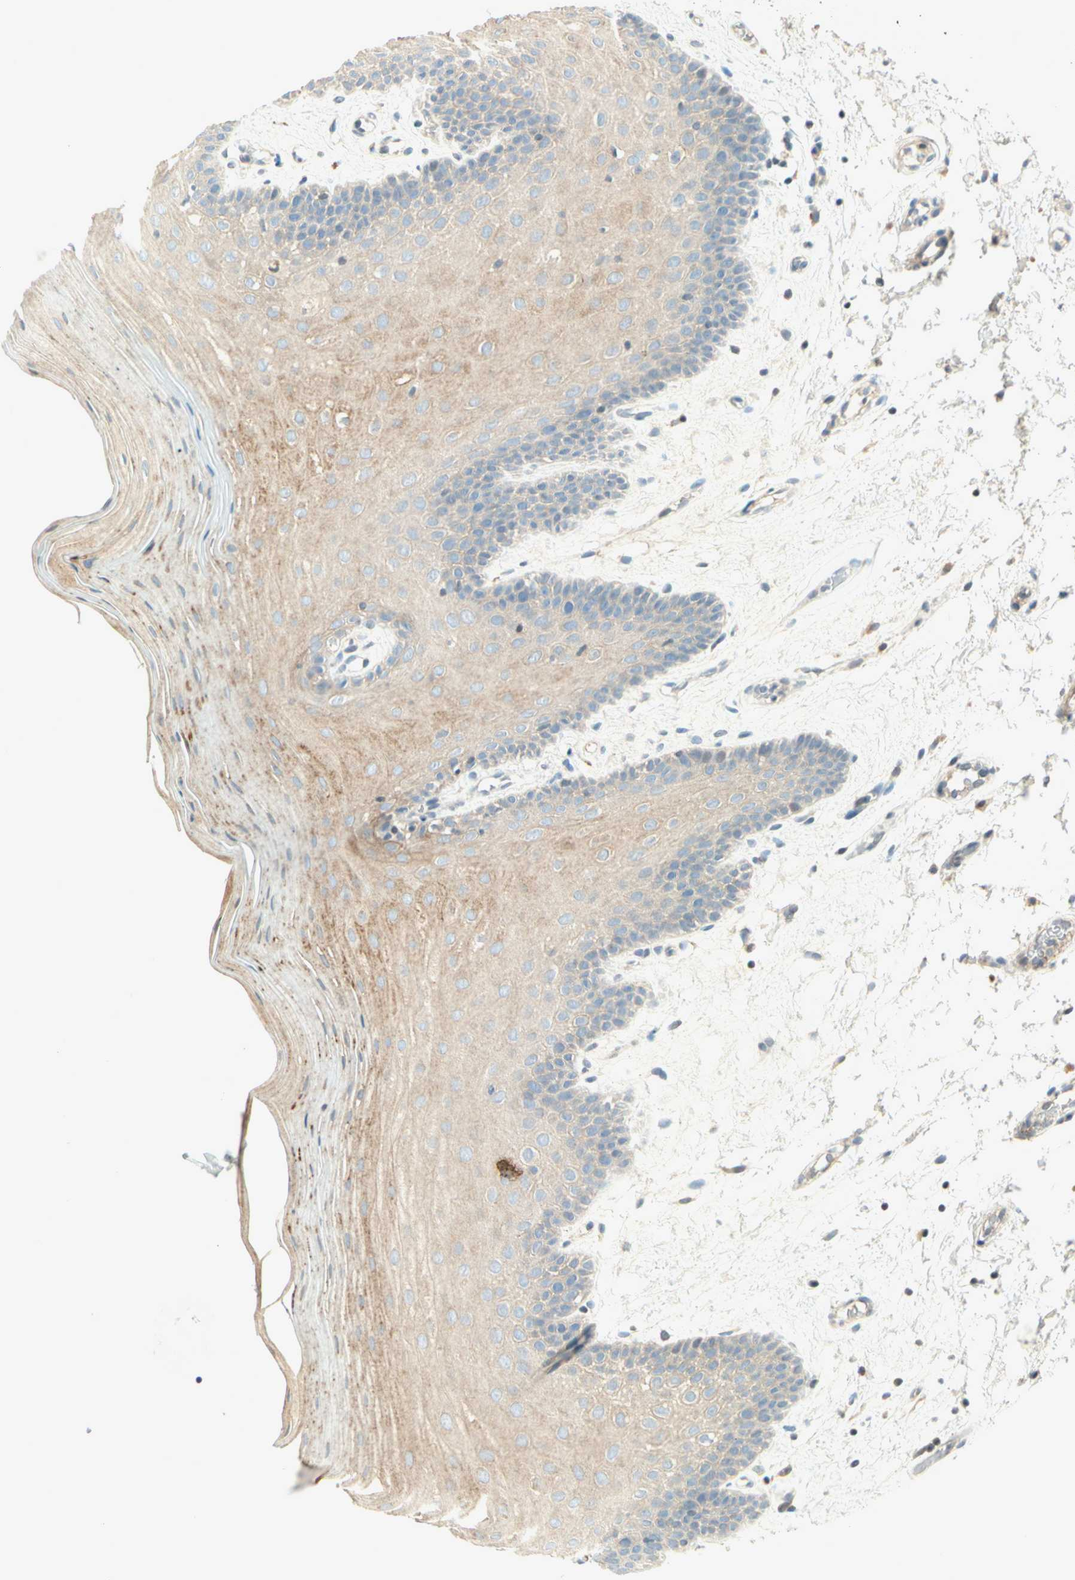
{"staining": {"intensity": "weak", "quantity": ">75%", "location": "cytoplasmic/membranous"}, "tissue": "oral mucosa", "cell_type": "Squamous epithelial cells", "image_type": "normal", "snomed": [{"axis": "morphology", "description": "Normal tissue, NOS"}, {"axis": "morphology", "description": "Squamous cell carcinoma, NOS"}, {"axis": "topography", "description": "Skeletal muscle"}, {"axis": "topography", "description": "Oral tissue"}, {"axis": "topography", "description": "Head-Neck"}], "caption": "DAB immunohistochemical staining of normal oral mucosa shows weak cytoplasmic/membranous protein expression in about >75% of squamous epithelial cells.", "gene": "CDH6", "patient": {"sex": "male", "age": 71}}